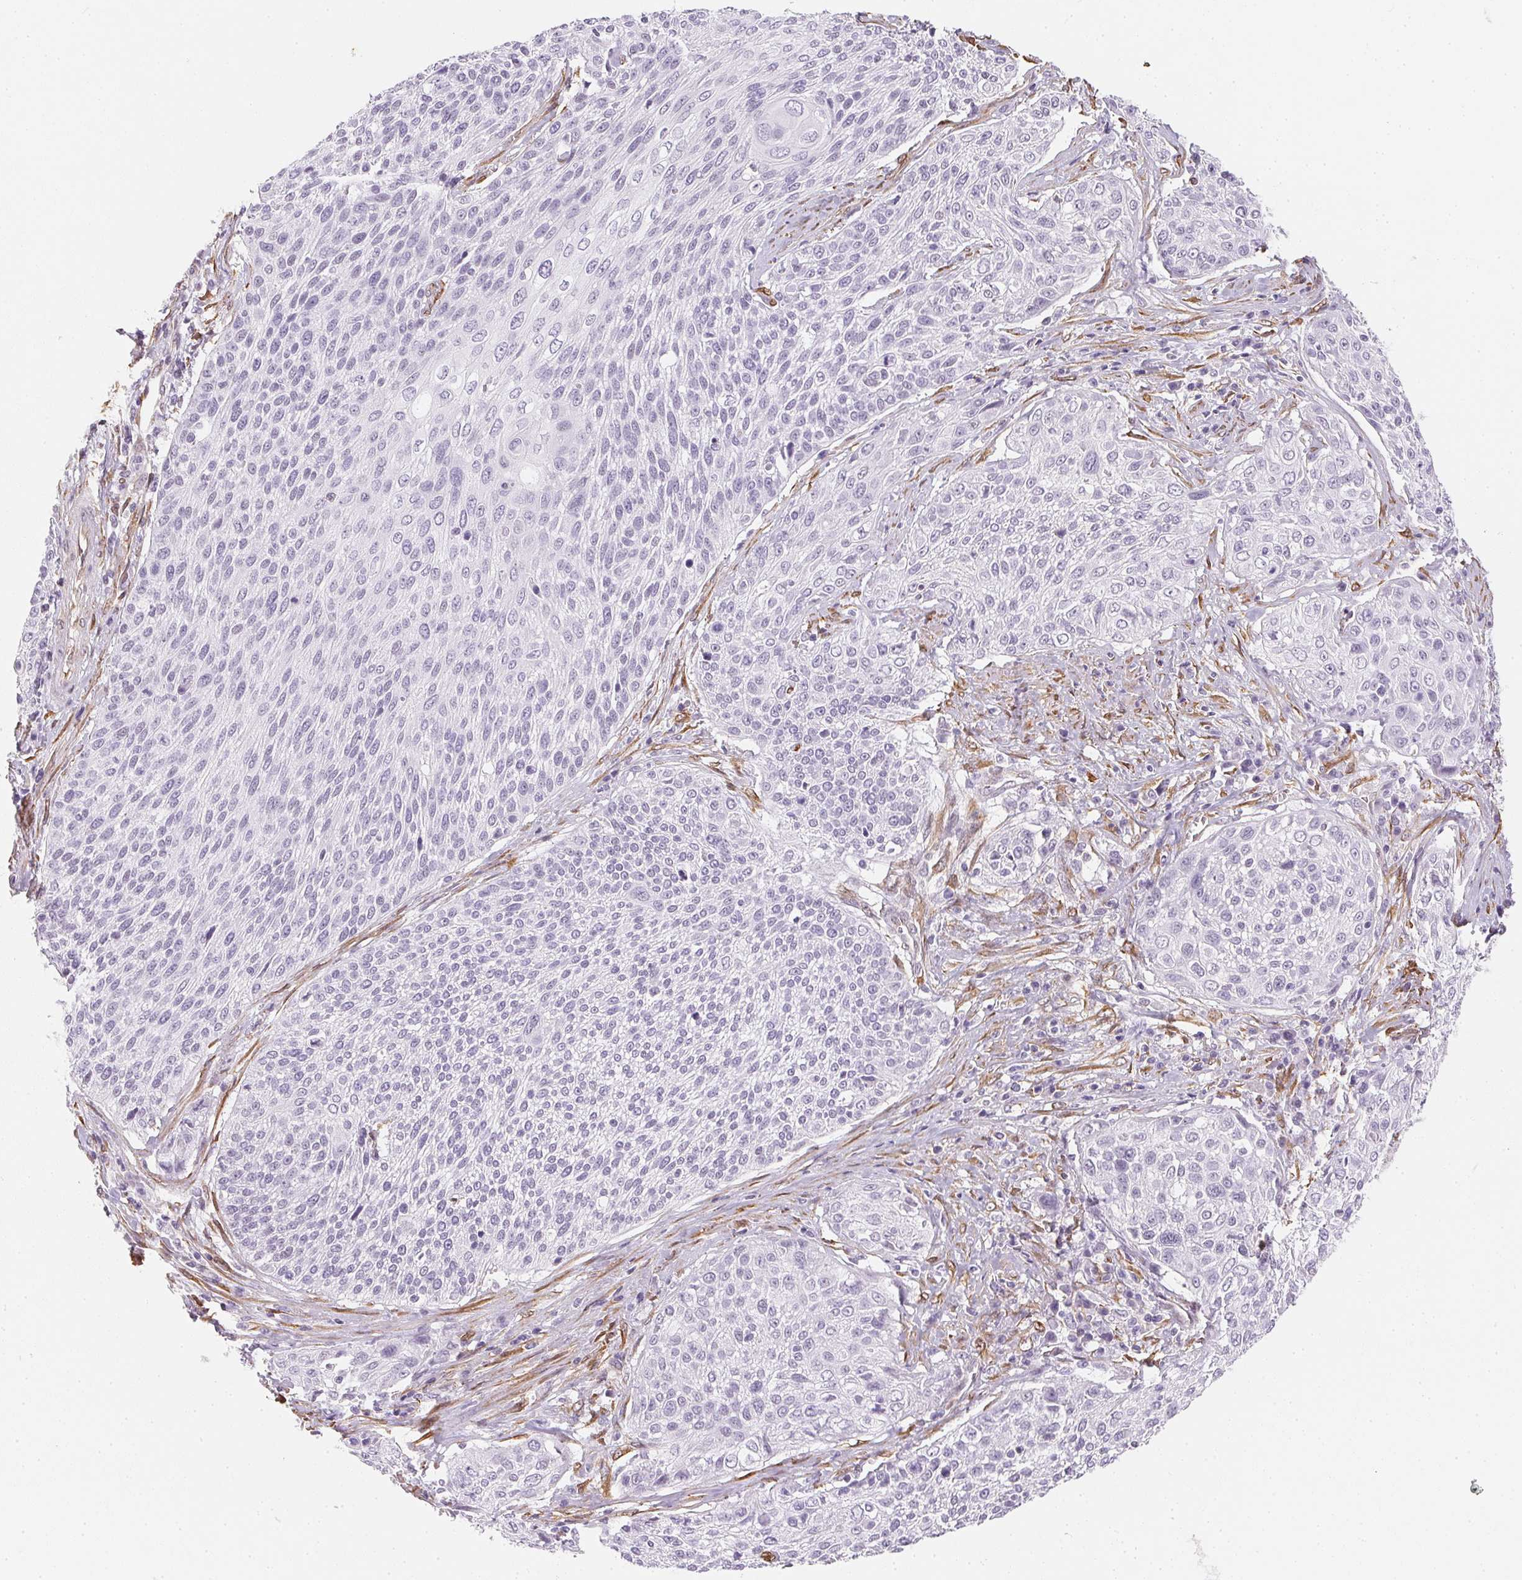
{"staining": {"intensity": "negative", "quantity": "none", "location": "none"}, "tissue": "cervical cancer", "cell_type": "Tumor cells", "image_type": "cancer", "snomed": [{"axis": "morphology", "description": "Squamous cell carcinoma, NOS"}, {"axis": "topography", "description": "Cervix"}], "caption": "Histopathology image shows no significant protein expression in tumor cells of cervical cancer (squamous cell carcinoma).", "gene": "RSBN1", "patient": {"sex": "female", "age": 31}}